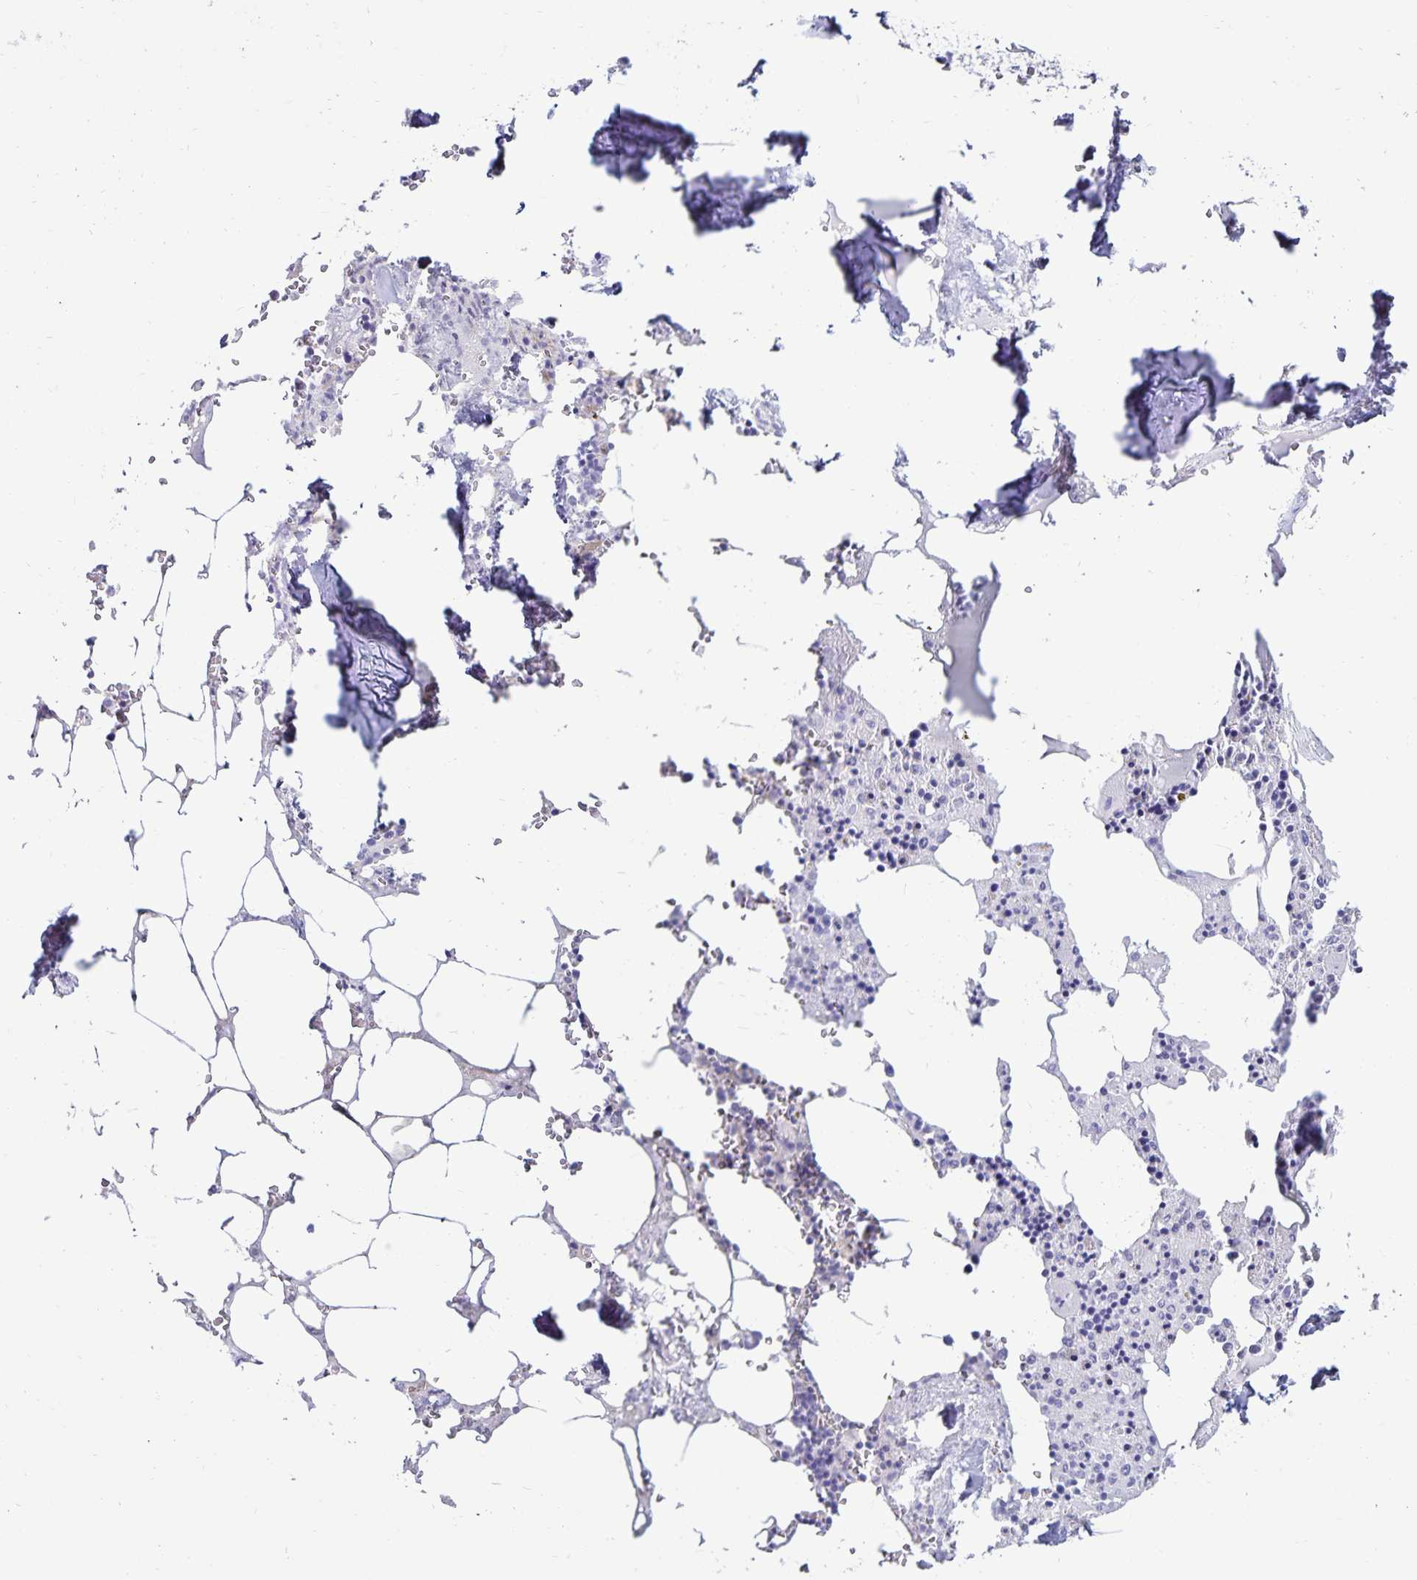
{"staining": {"intensity": "negative", "quantity": "none", "location": "none"}, "tissue": "bone marrow", "cell_type": "Hematopoietic cells", "image_type": "normal", "snomed": [{"axis": "morphology", "description": "Normal tissue, NOS"}, {"axis": "topography", "description": "Bone marrow"}], "caption": "The histopathology image demonstrates no staining of hematopoietic cells in unremarkable bone marrow.", "gene": "CDKN2B", "patient": {"sex": "male", "age": 54}}